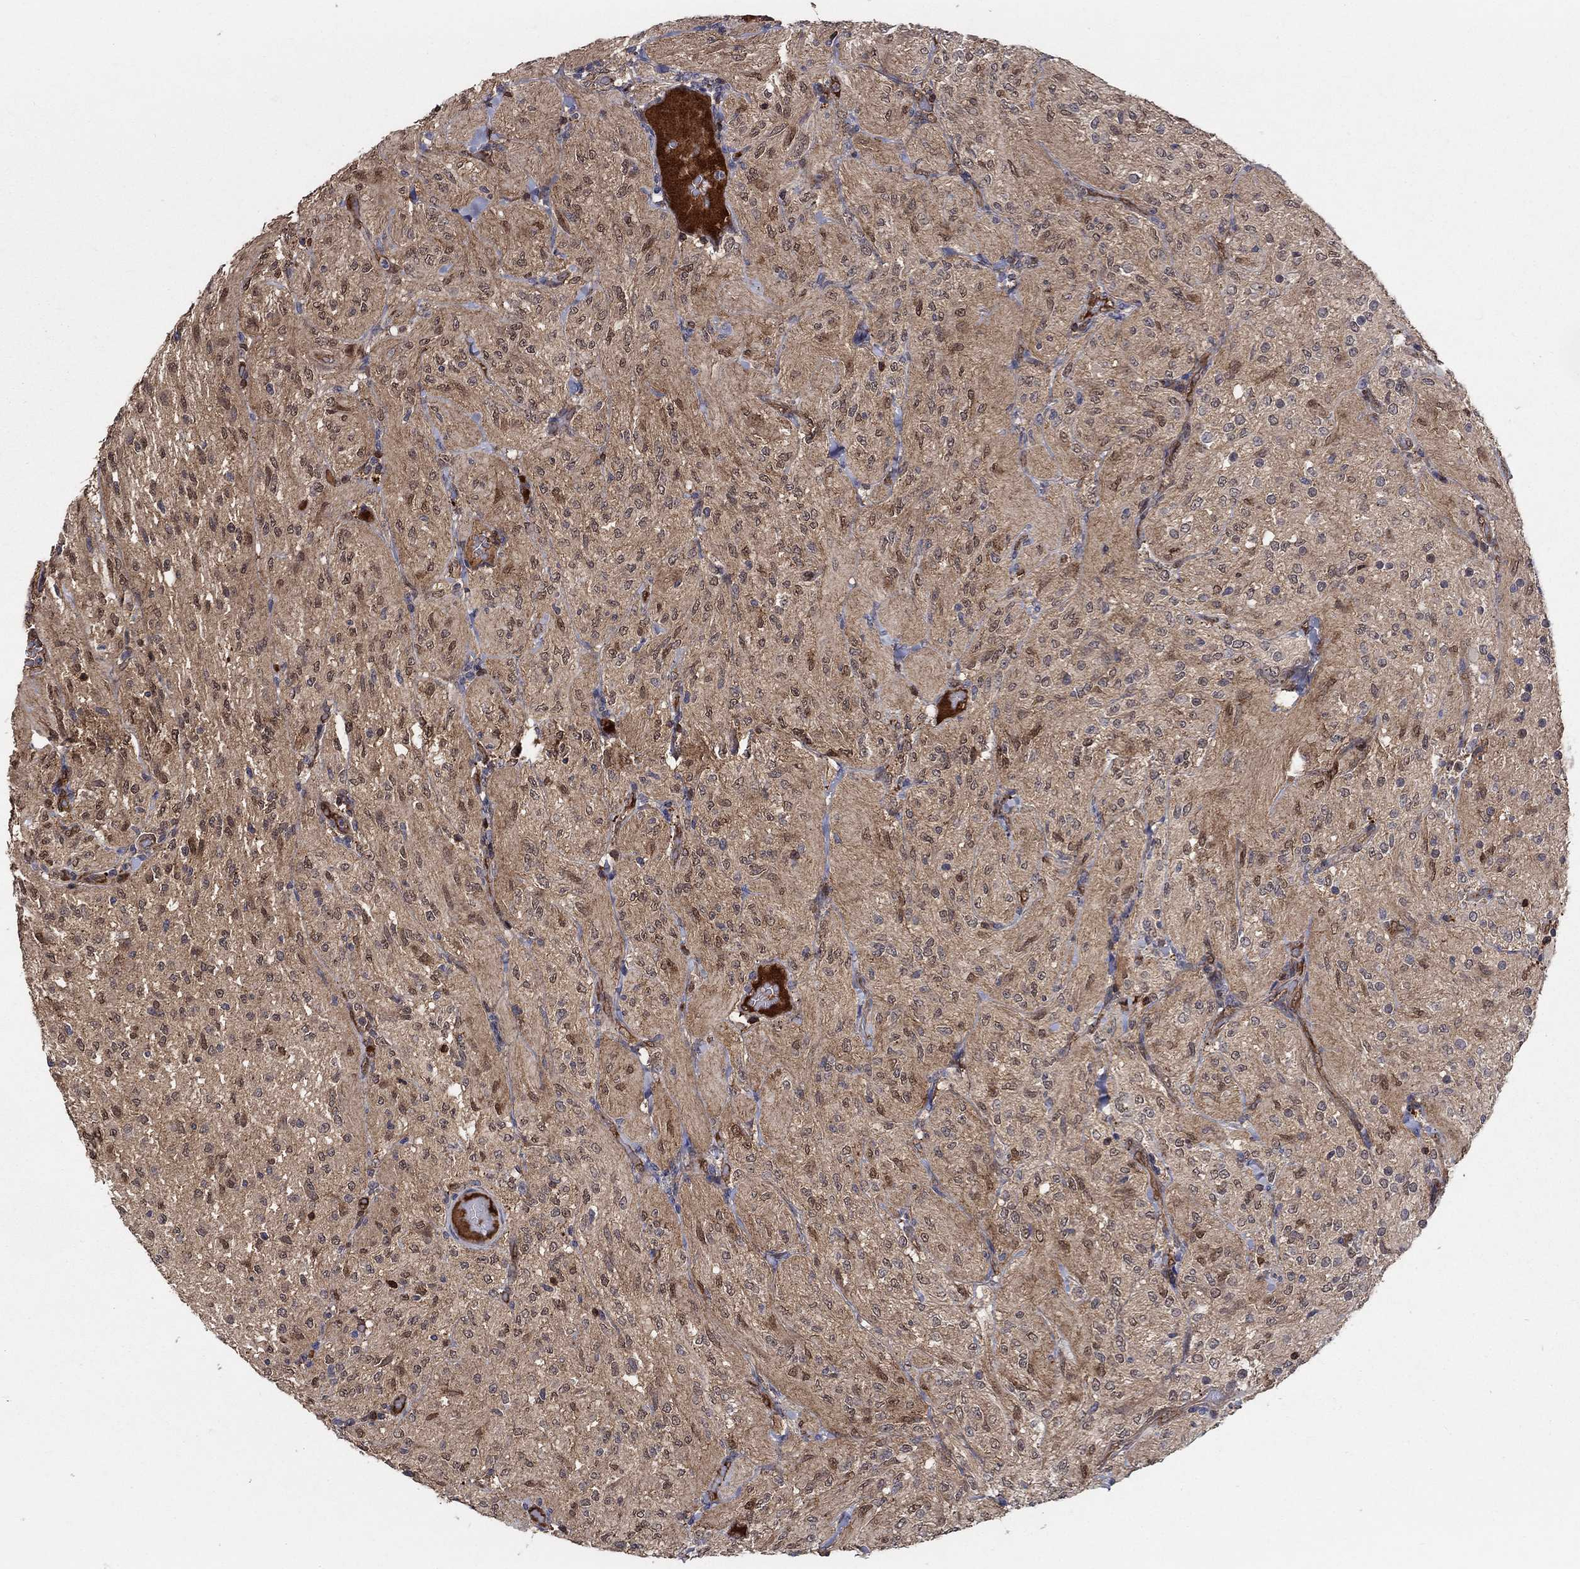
{"staining": {"intensity": "weak", "quantity": "<25%", "location": "nuclear"}, "tissue": "glioma", "cell_type": "Tumor cells", "image_type": "cancer", "snomed": [{"axis": "morphology", "description": "Glioma, malignant, Low grade"}, {"axis": "topography", "description": "Brain"}], "caption": "An immunohistochemistry photomicrograph of glioma is shown. There is no staining in tumor cells of glioma.", "gene": "AGFG2", "patient": {"sex": "male", "age": 3}}